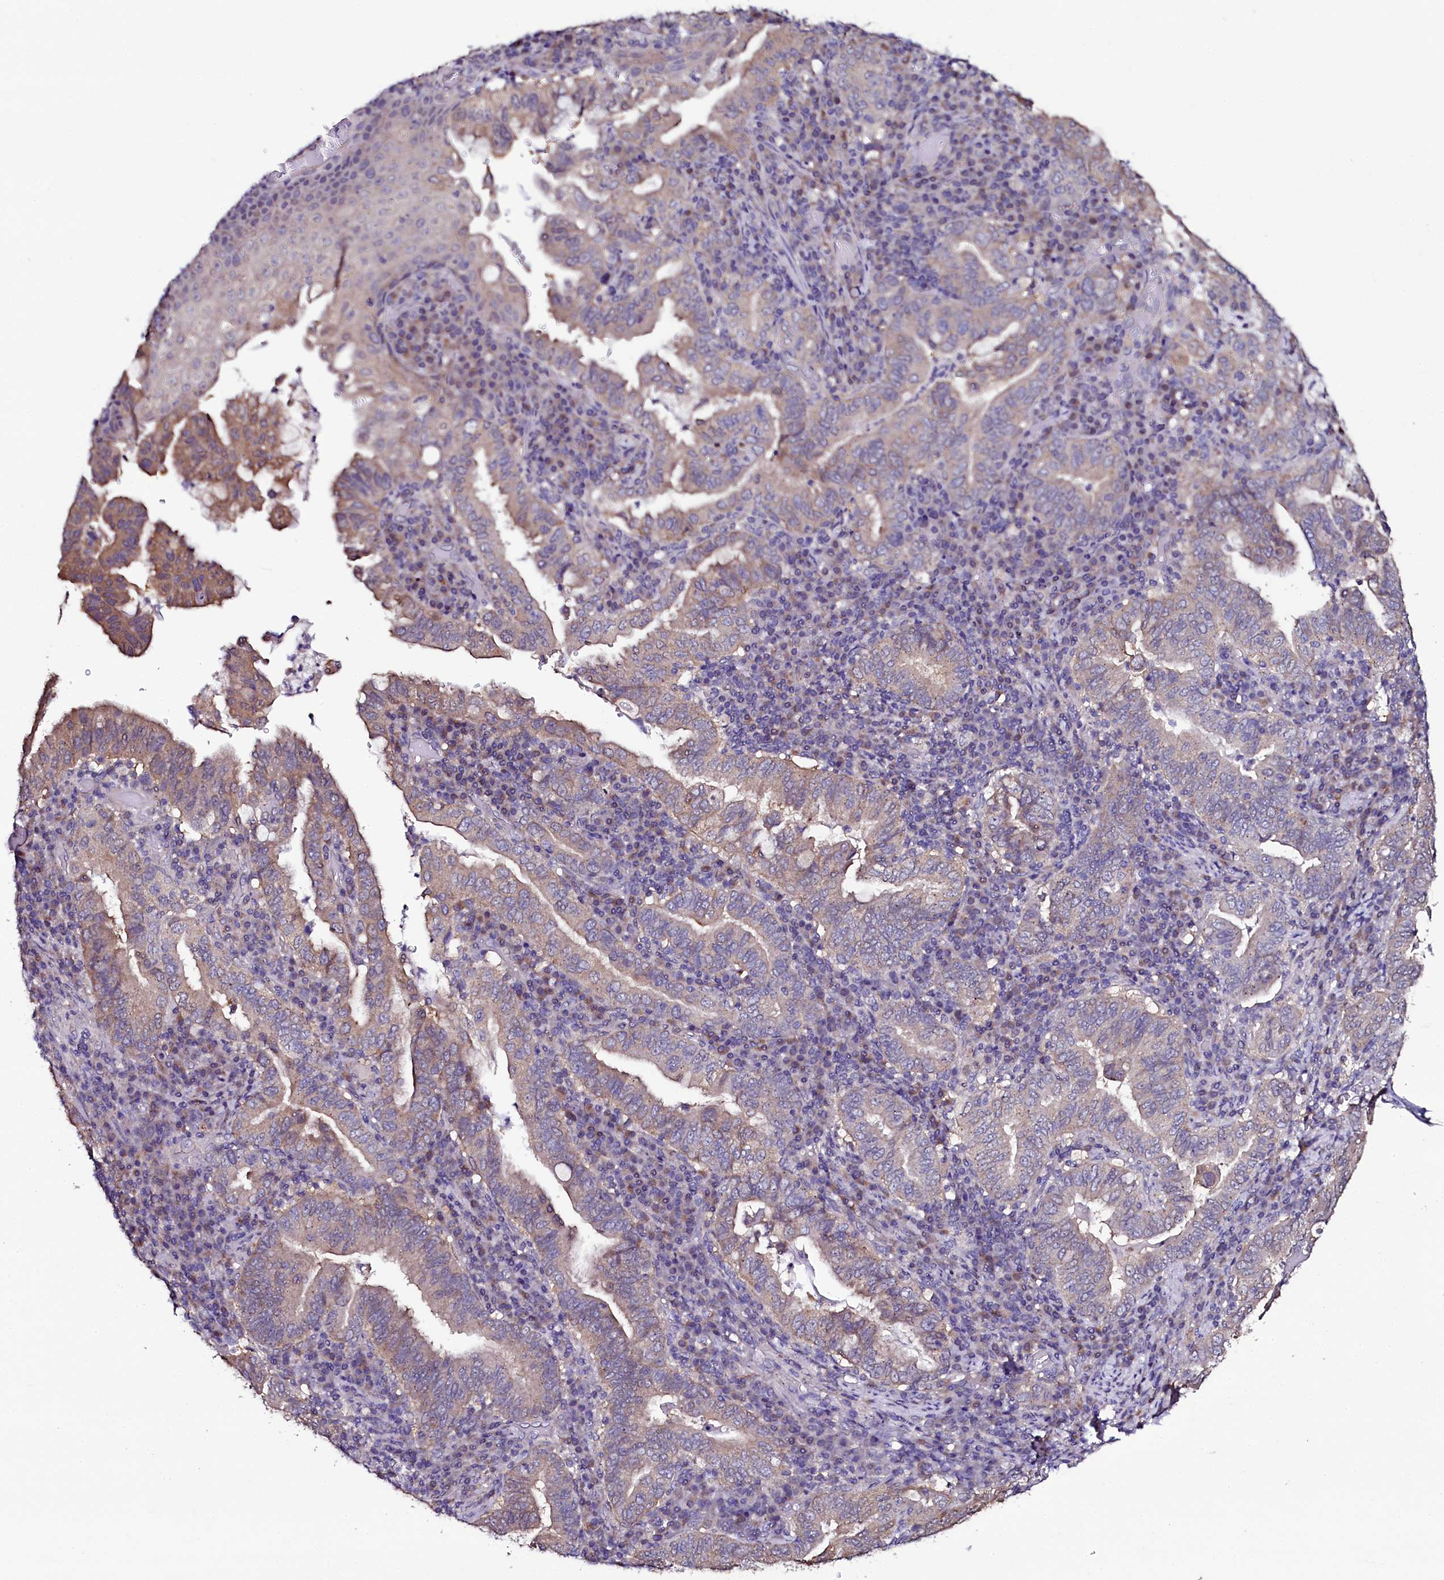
{"staining": {"intensity": "moderate", "quantity": "<25%", "location": "cytoplasmic/membranous"}, "tissue": "stomach cancer", "cell_type": "Tumor cells", "image_type": "cancer", "snomed": [{"axis": "morphology", "description": "Normal tissue, NOS"}, {"axis": "morphology", "description": "Adenocarcinoma, NOS"}, {"axis": "topography", "description": "Esophagus"}, {"axis": "topography", "description": "Stomach, upper"}, {"axis": "topography", "description": "Peripheral nerve tissue"}], "caption": "A low amount of moderate cytoplasmic/membranous expression is appreciated in about <25% of tumor cells in adenocarcinoma (stomach) tissue.", "gene": "USPL1", "patient": {"sex": "male", "age": 62}}